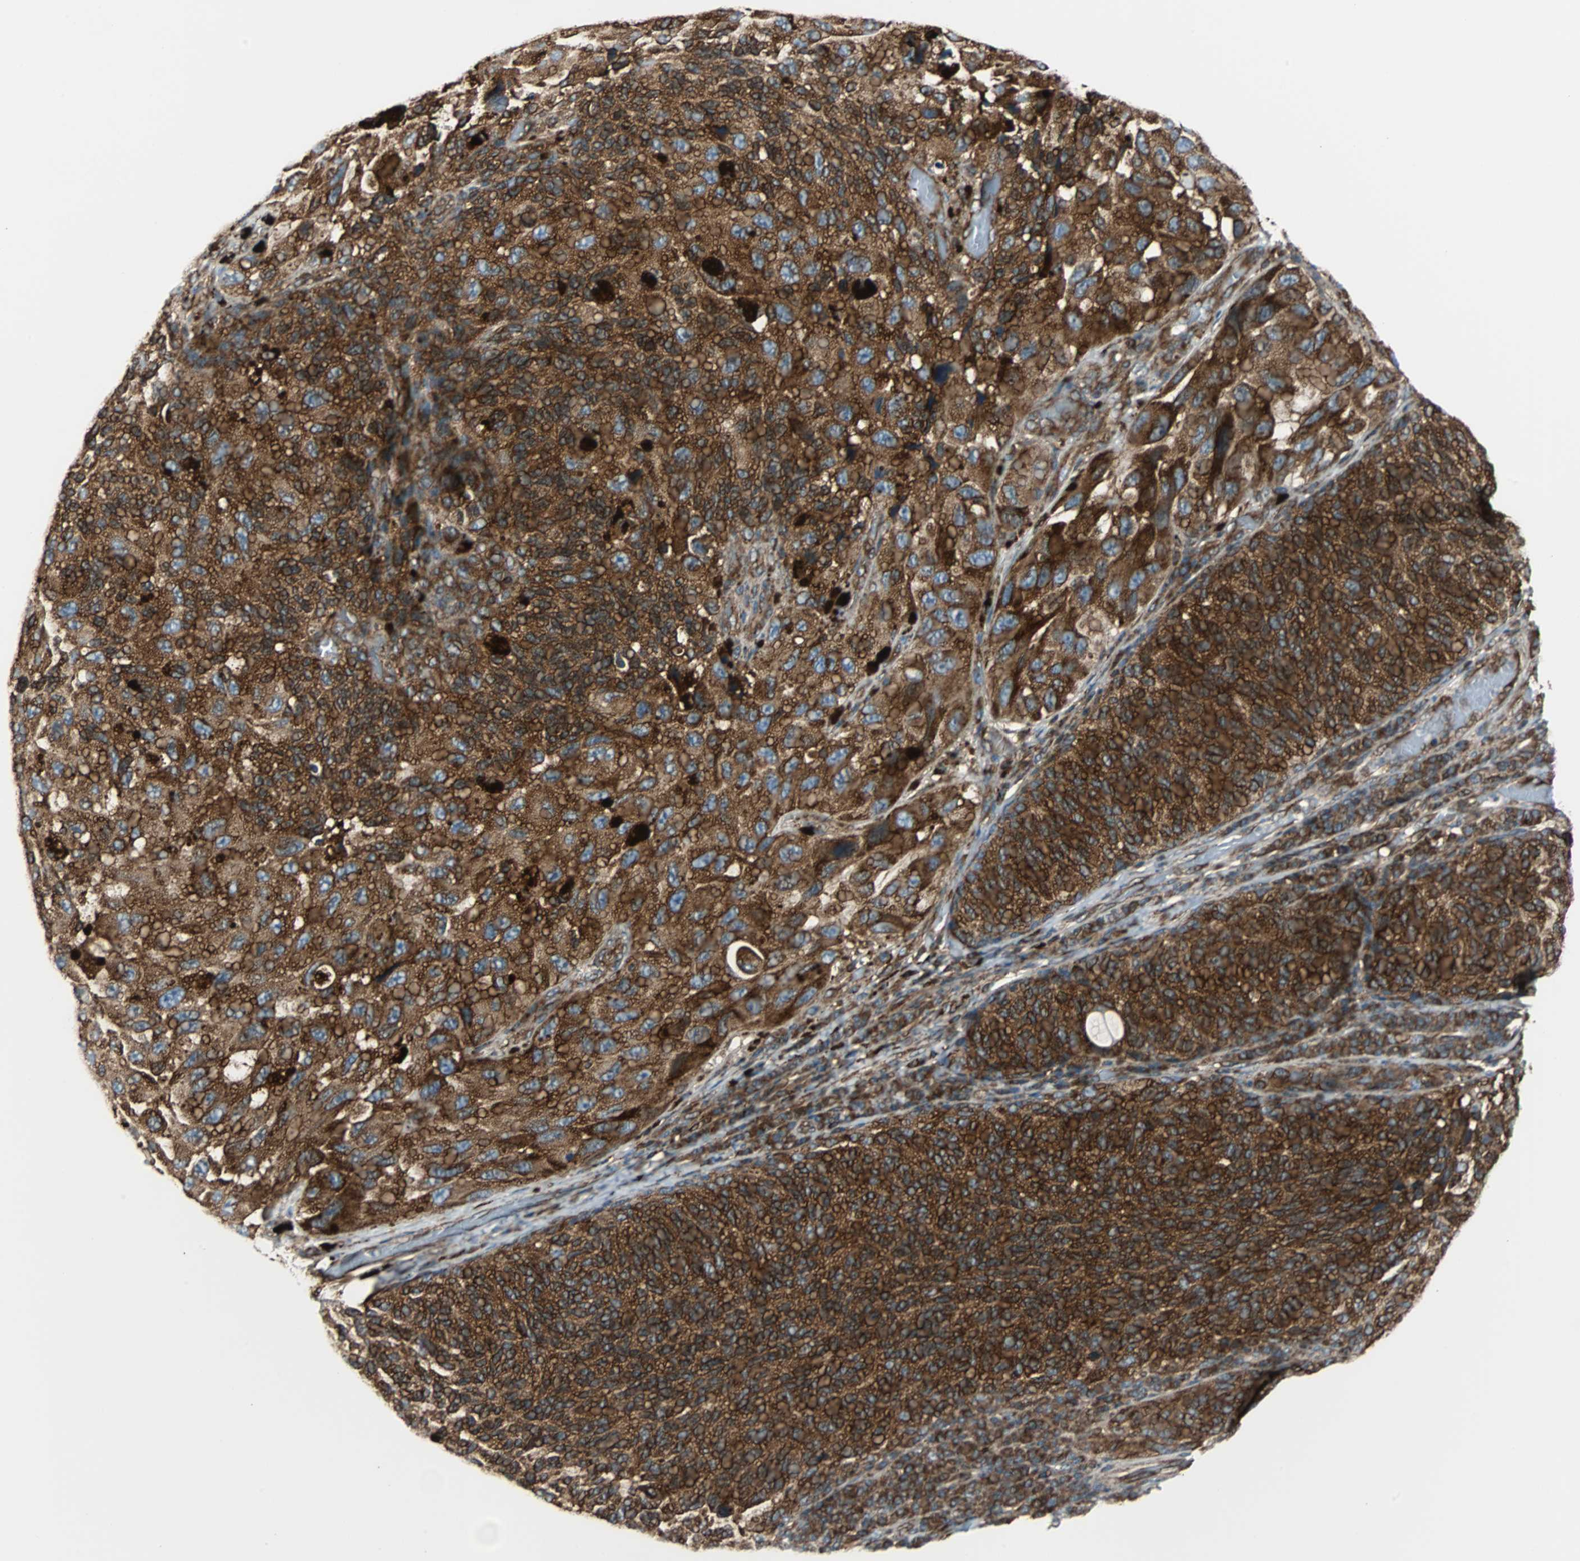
{"staining": {"intensity": "strong", "quantity": ">75%", "location": "cytoplasmic/membranous"}, "tissue": "melanoma", "cell_type": "Tumor cells", "image_type": "cancer", "snomed": [{"axis": "morphology", "description": "Malignant melanoma, NOS"}, {"axis": "topography", "description": "Skin"}], "caption": "IHC staining of malignant melanoma, which shows high levels of strong cytoplasmic/membranous positivity in approximately >75% of tumor cells indicating strong cytoplasmic/membranous protein staining. The staining was performed using DAB (3,3'-diaminobenzidine) (brown) for protein detection and nuclei were counterstained in hematoxylin (blue).", "gene": "RELA", "patient": {"sex": "female", "age": 73}}